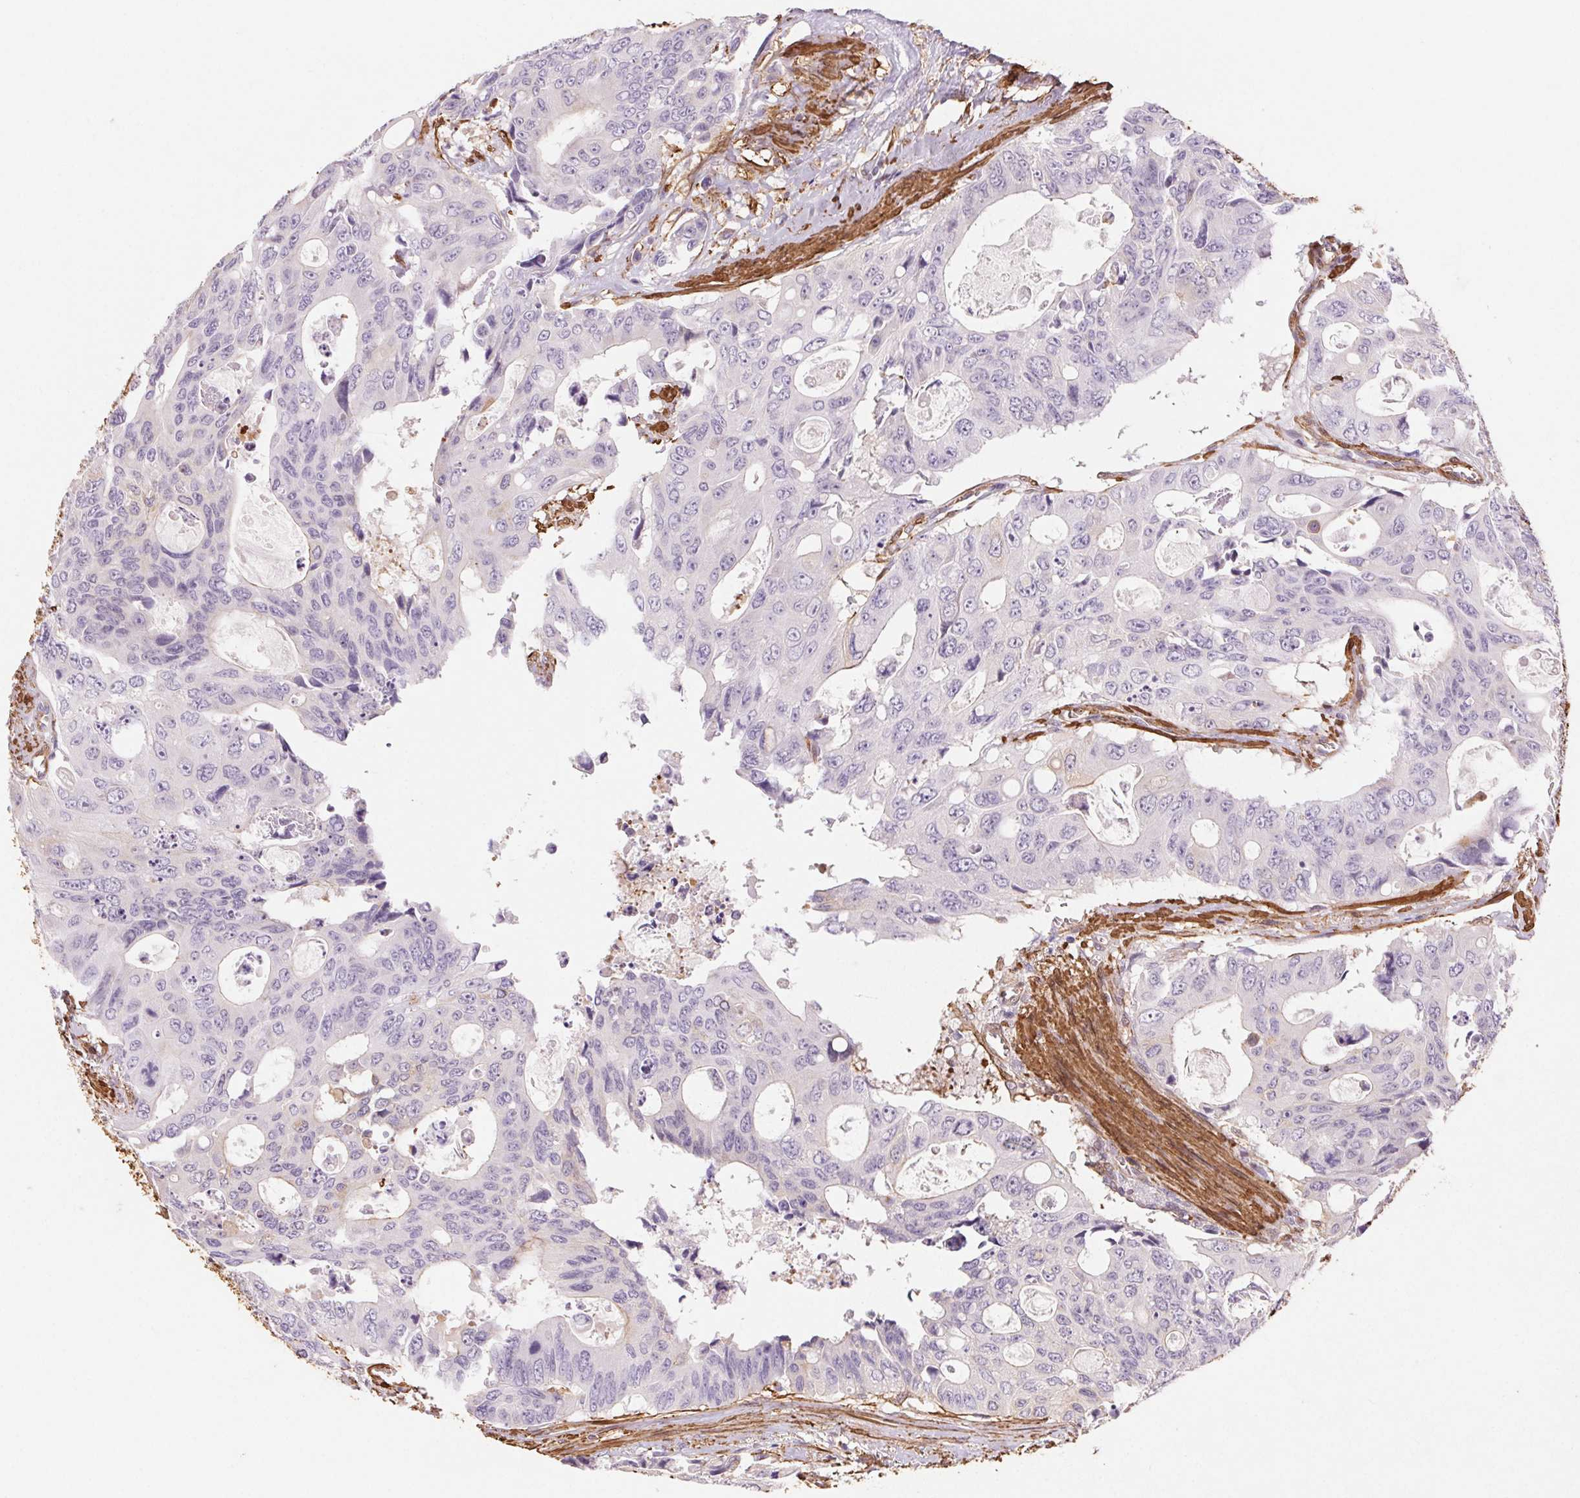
{"staining": {"intensity": "negative", "quantity": "none", "location": "none"}, "tissue": "colorectal cancer", "cell_type": "Tumor cells", "image_type": "cancer", "snomed": [{"axis": "morphology", "description": "Adenocarcinoma, NOS"}, {"axis": "topography", "description": "Rectum"}], "caption": "There is no significant expression in tumor cells of colorectal adenocarcinoma.", "gene": "GPX8", "patient": {"sex": "male", "age": 76}}